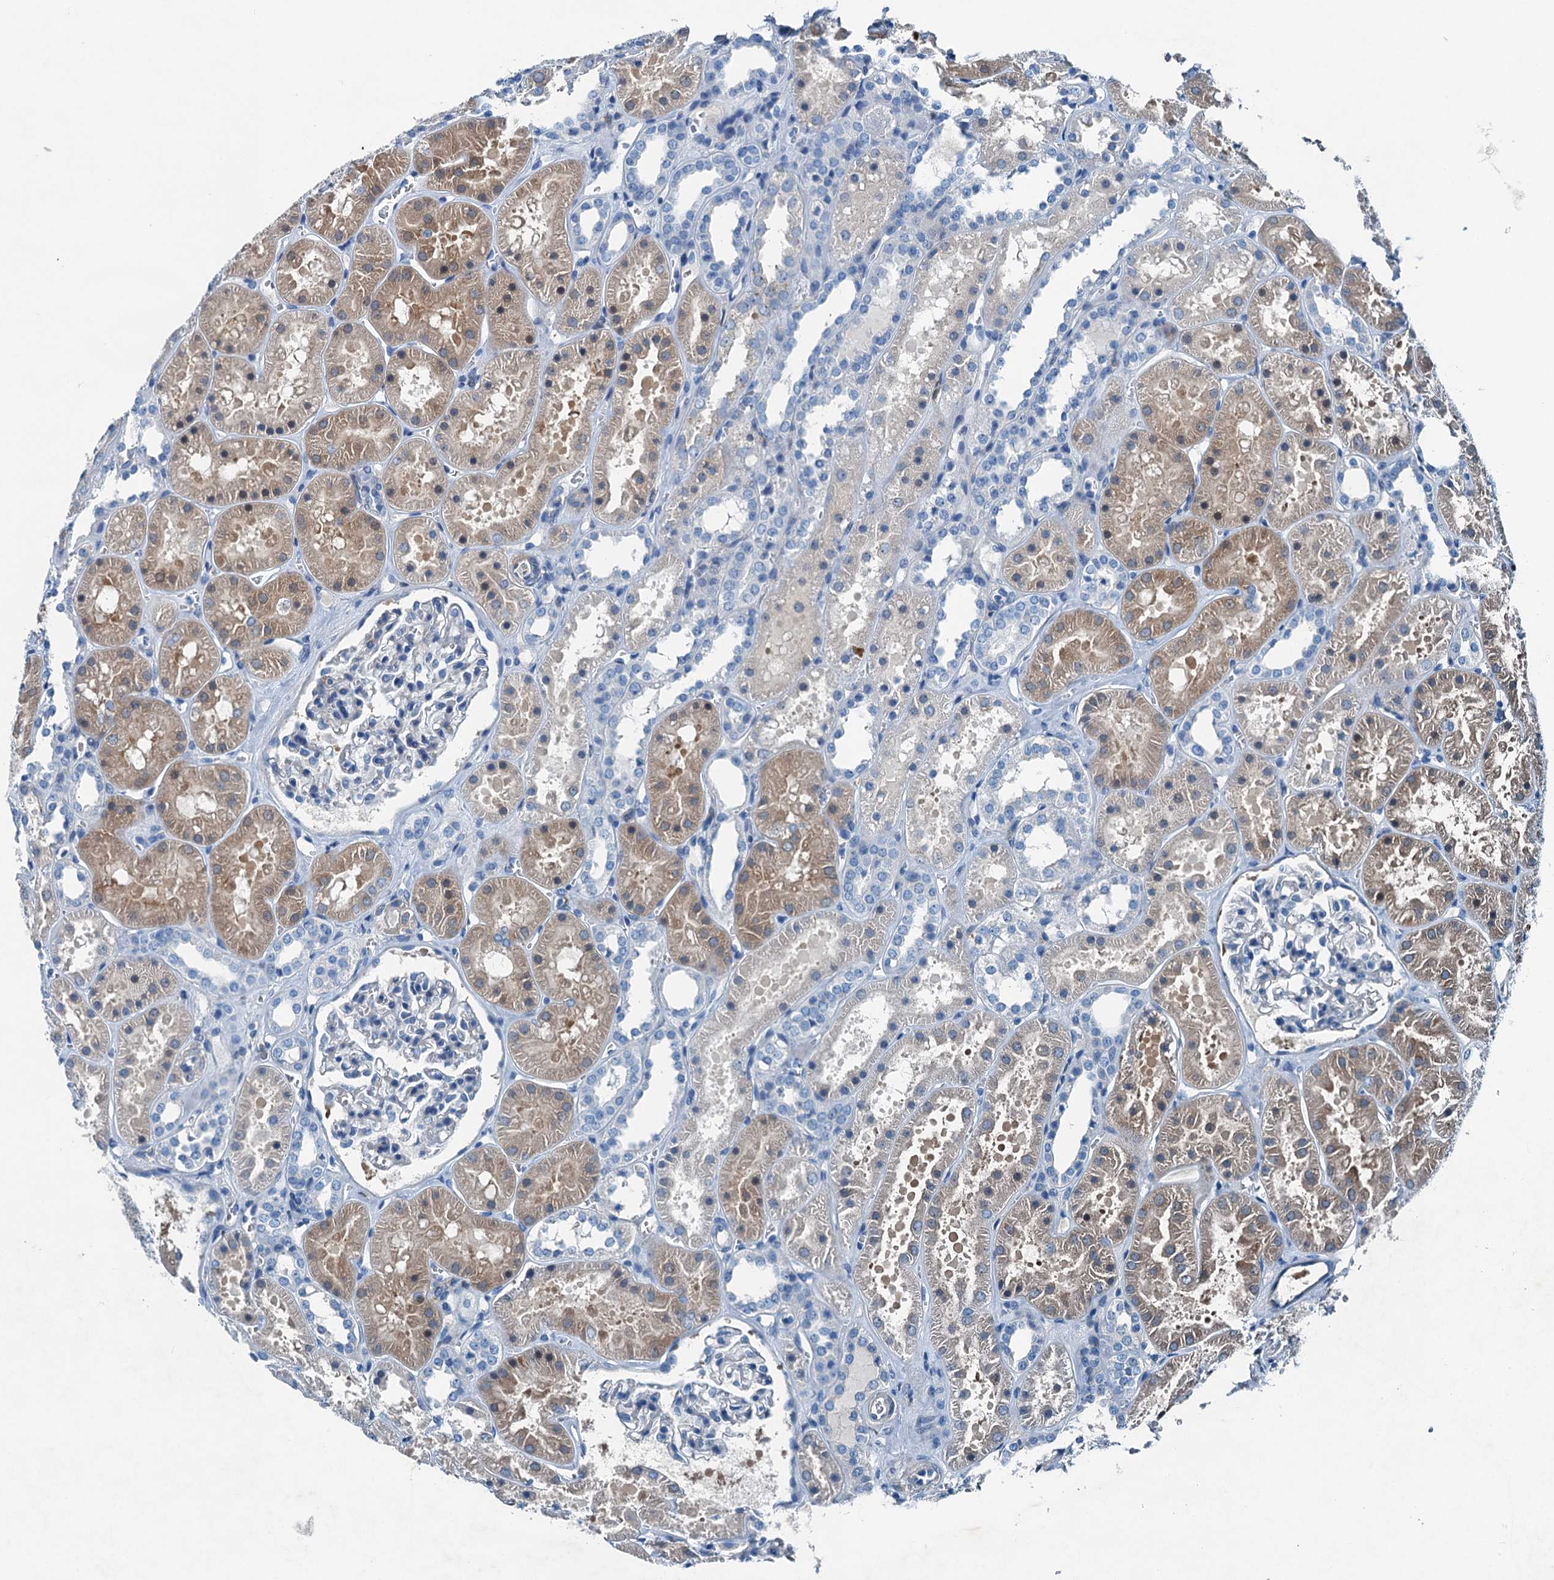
{"staining": {"intensity": "negative", "quantity": "none", "location": "none"}, "tissue": "kidney", "cell_type": "Cells in glomeruli", "image_type": "normal", "snomed": [{"axis": "morphology", "description": "Normal tissue, NOS"}, {"axis": "topography", "description": "Kidney"}], "caption": "There is no significant positivity in cells in glomeruli of kidney. Brightfield microscopy of immunohistochemistry stained with DAB (3,3'-diaminobenzidine) (brown) and hematoxylin (blue), captured at high magnification.", "gene": "RAB3IL1", "patient": {"sex": "female", "age": 41}}